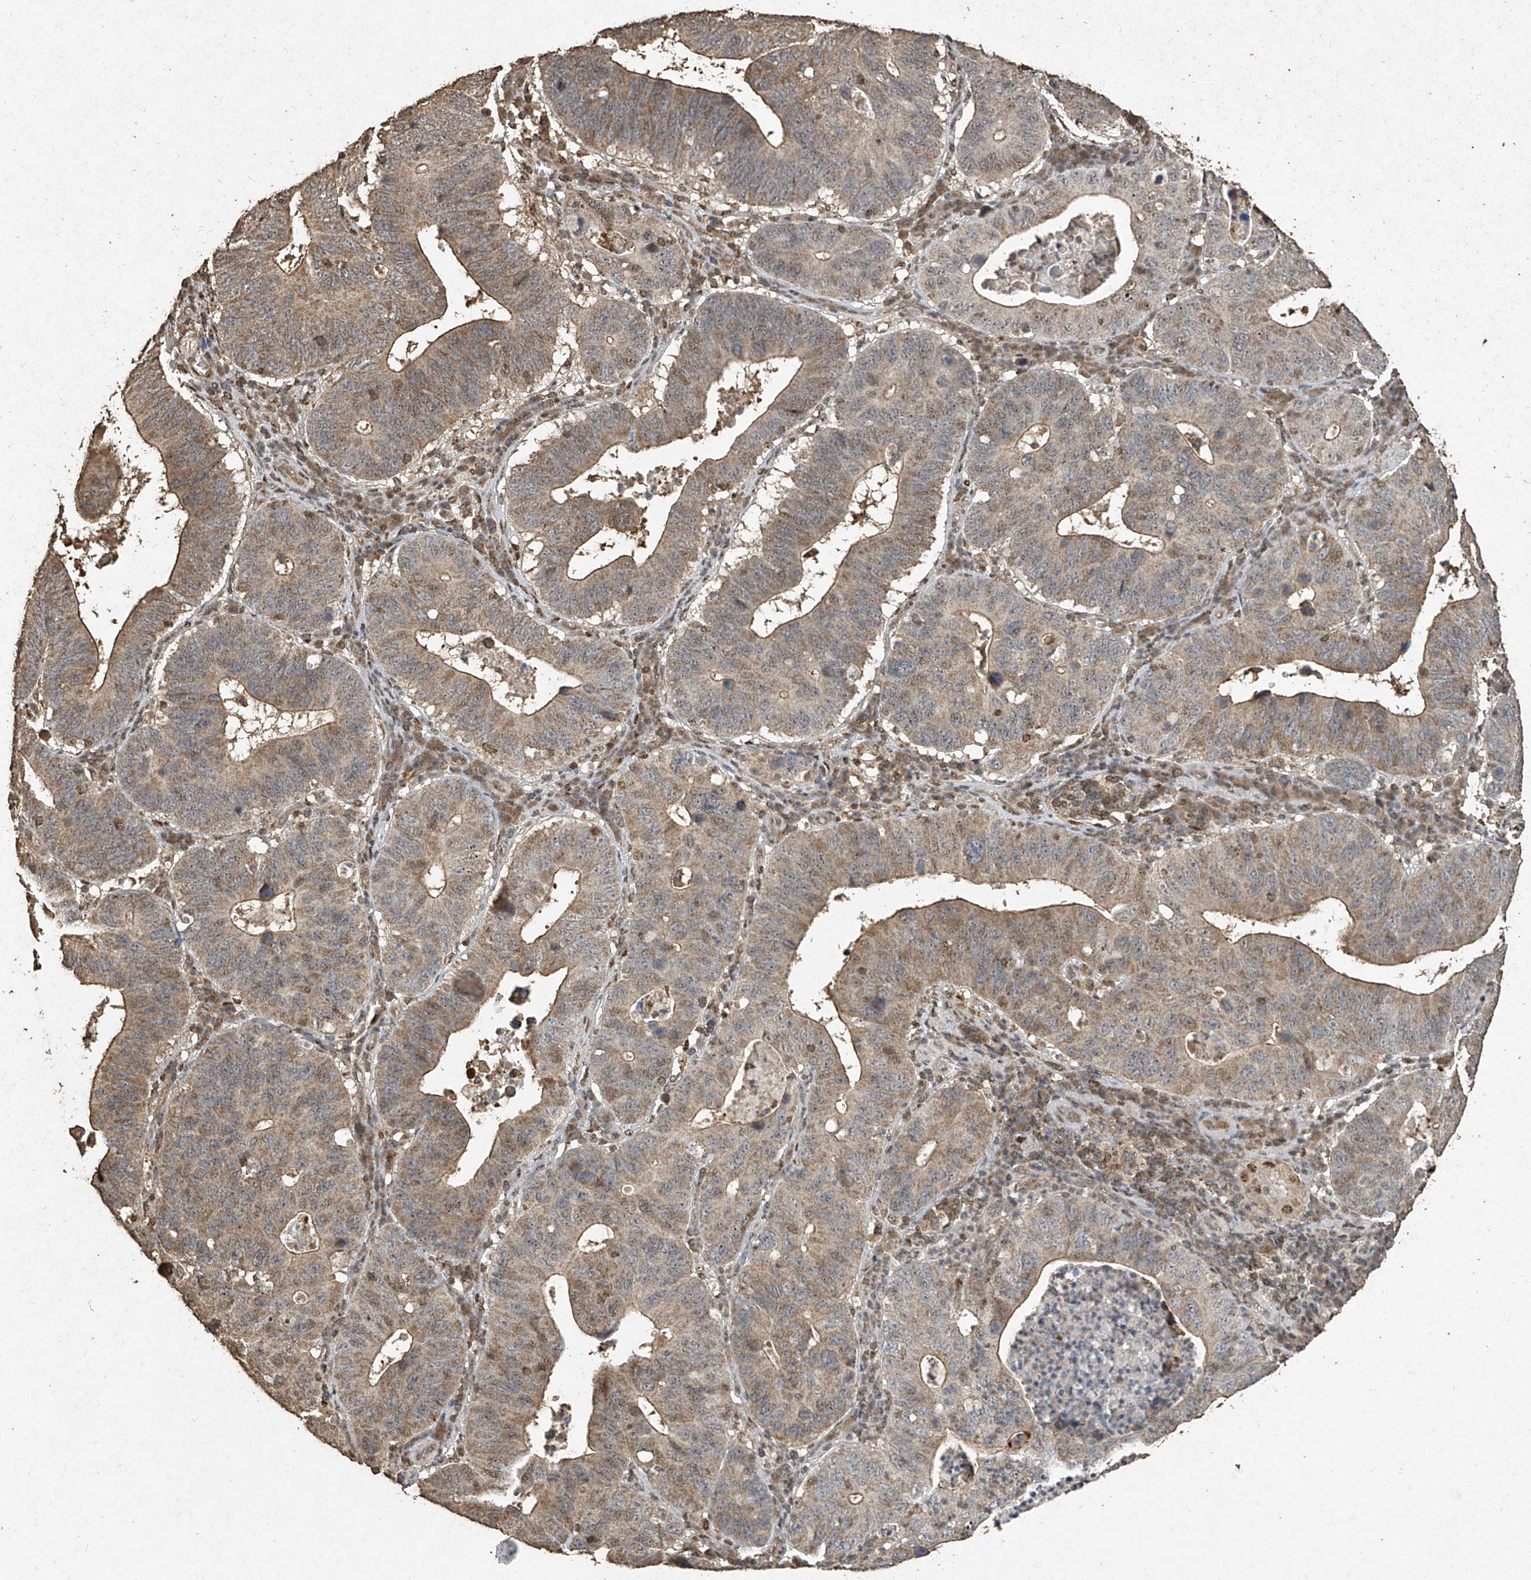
{"staining": {"intensity": "moderate", "quantity": "25%-75%", "location": "cytoplasmic/membranous,nuclear"}, "tissue": "stomach cancer", "cell_type": "Tumor cells", "image_type": "cancer", "snomed": [{"axis": "morphology", "description": "Adenocarcinoma, NOS"}, {"axis": "topography", "description": "Stomach"}], "caption": "High-magnification brightfield microscopy of stomach cancer stained with DAB (3,3'-diaminobenzidine) (brown) and counterstained with hematoxylin (blue). tumor cells exhibit moderate cytoplasmic/membranous and nuclear staining is appreciated in about25%-75% of cells. (Stains: DAB (3,3'-diaminobenzidine) in brown, nuclei in blue, Microscopy: brightfield microscopy at high magnification).", "gene": "ERBB3", "patient": {"sex": "male", "age": 59}}